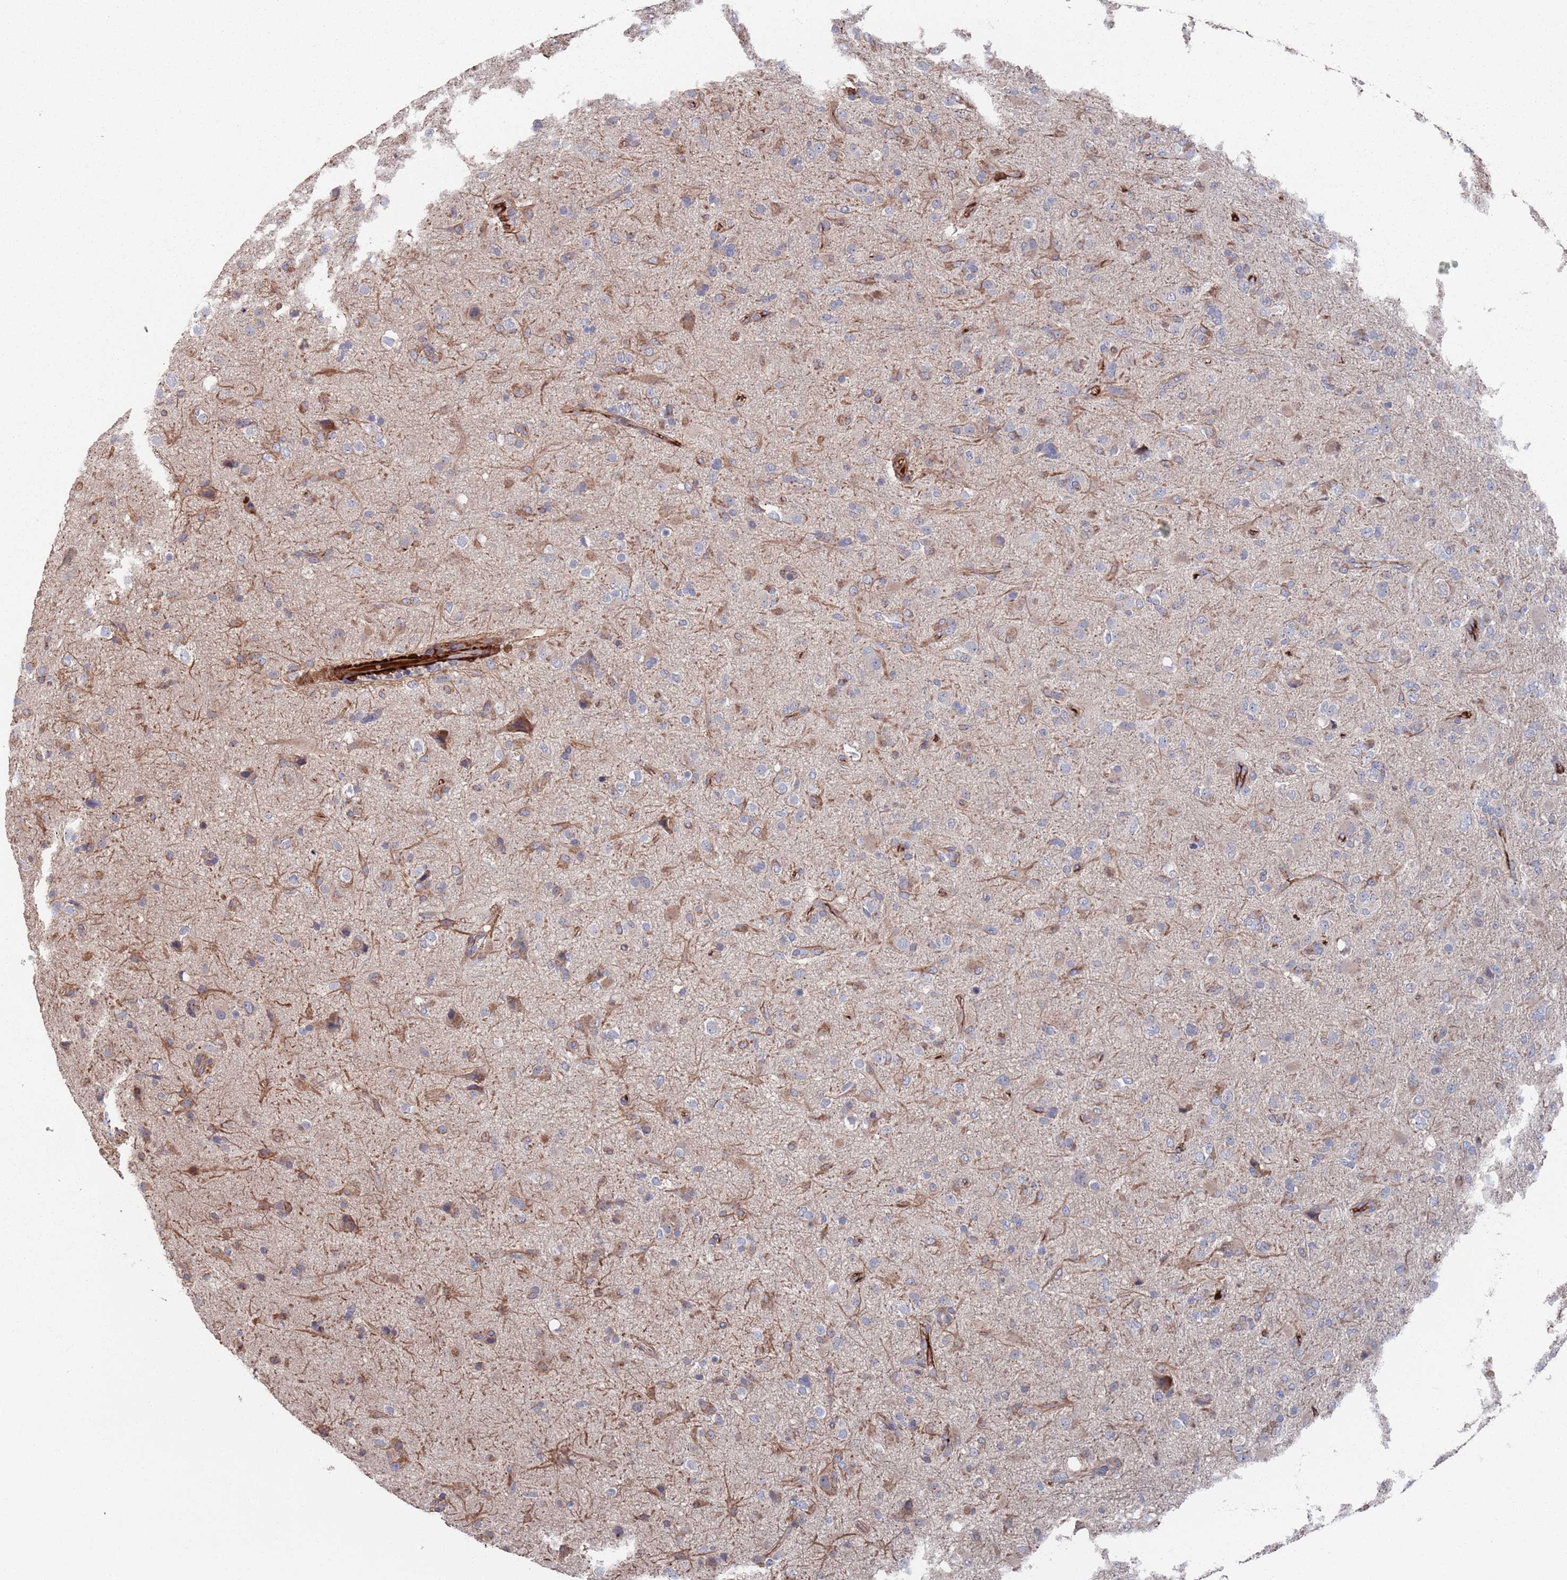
{"staining": {"intensity": "negative", "quantity": "none", "location": "none"}, "tissue": "glioma", "cell_type": "Tumor cells", "image_type": "cancer", "snomed": [{"axis": "morphology", "description": "Glioma, malignant, Low grade"}, {"axis": "topography", "description": "Brain"}], "caption": "Tumor cells are negative for brown protein staining in glioma.", "gene": "PLEKHA4", "patient": {"sex": "male", "age": 65}}